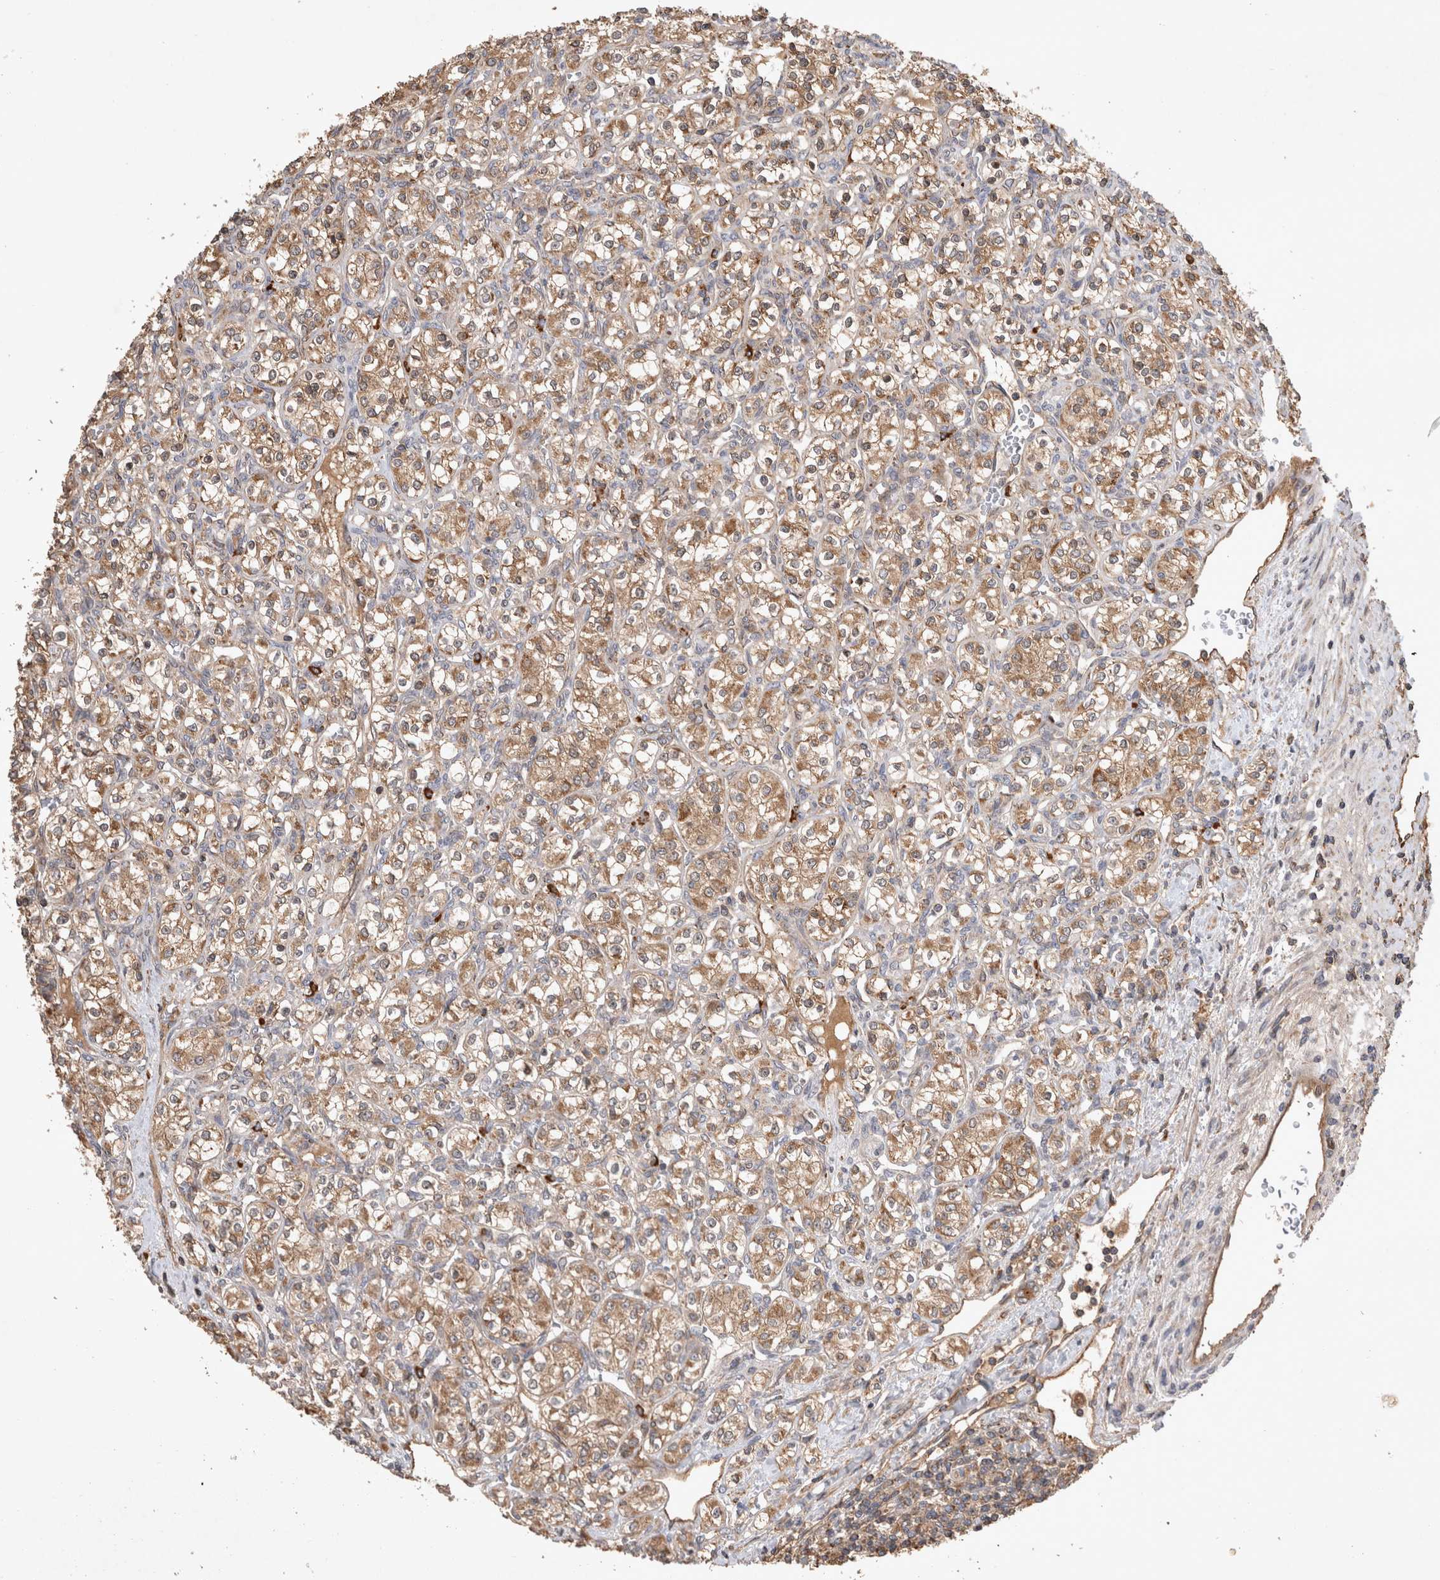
{"staining": {"intensity": "moderate", "quantity": "25%-75%", "location": "cytoplasmic/membranous"}, "tissue": "renal cancer", "cell_type": "Tumor cells", "image_type": "cancer", "snomed": [{"axis": "morphology", "description": "Adenocarcinoma, NOS"}, {"axis": "topography", "description": "Kidney"}], "caption": "The photomicrograph shows a brown stain indicating the presence of a protein in the cytoplasmic/membranous of tumor cells in renal adenocarcinoma. (Stains: DAB (3,3'-diaminobenzidine) in brown, nuclei in blue, Microscopy: brightfield microscopy at high magnification).", "gene": "SERAC1", "patient": {"sex": "male", "age": 77}}